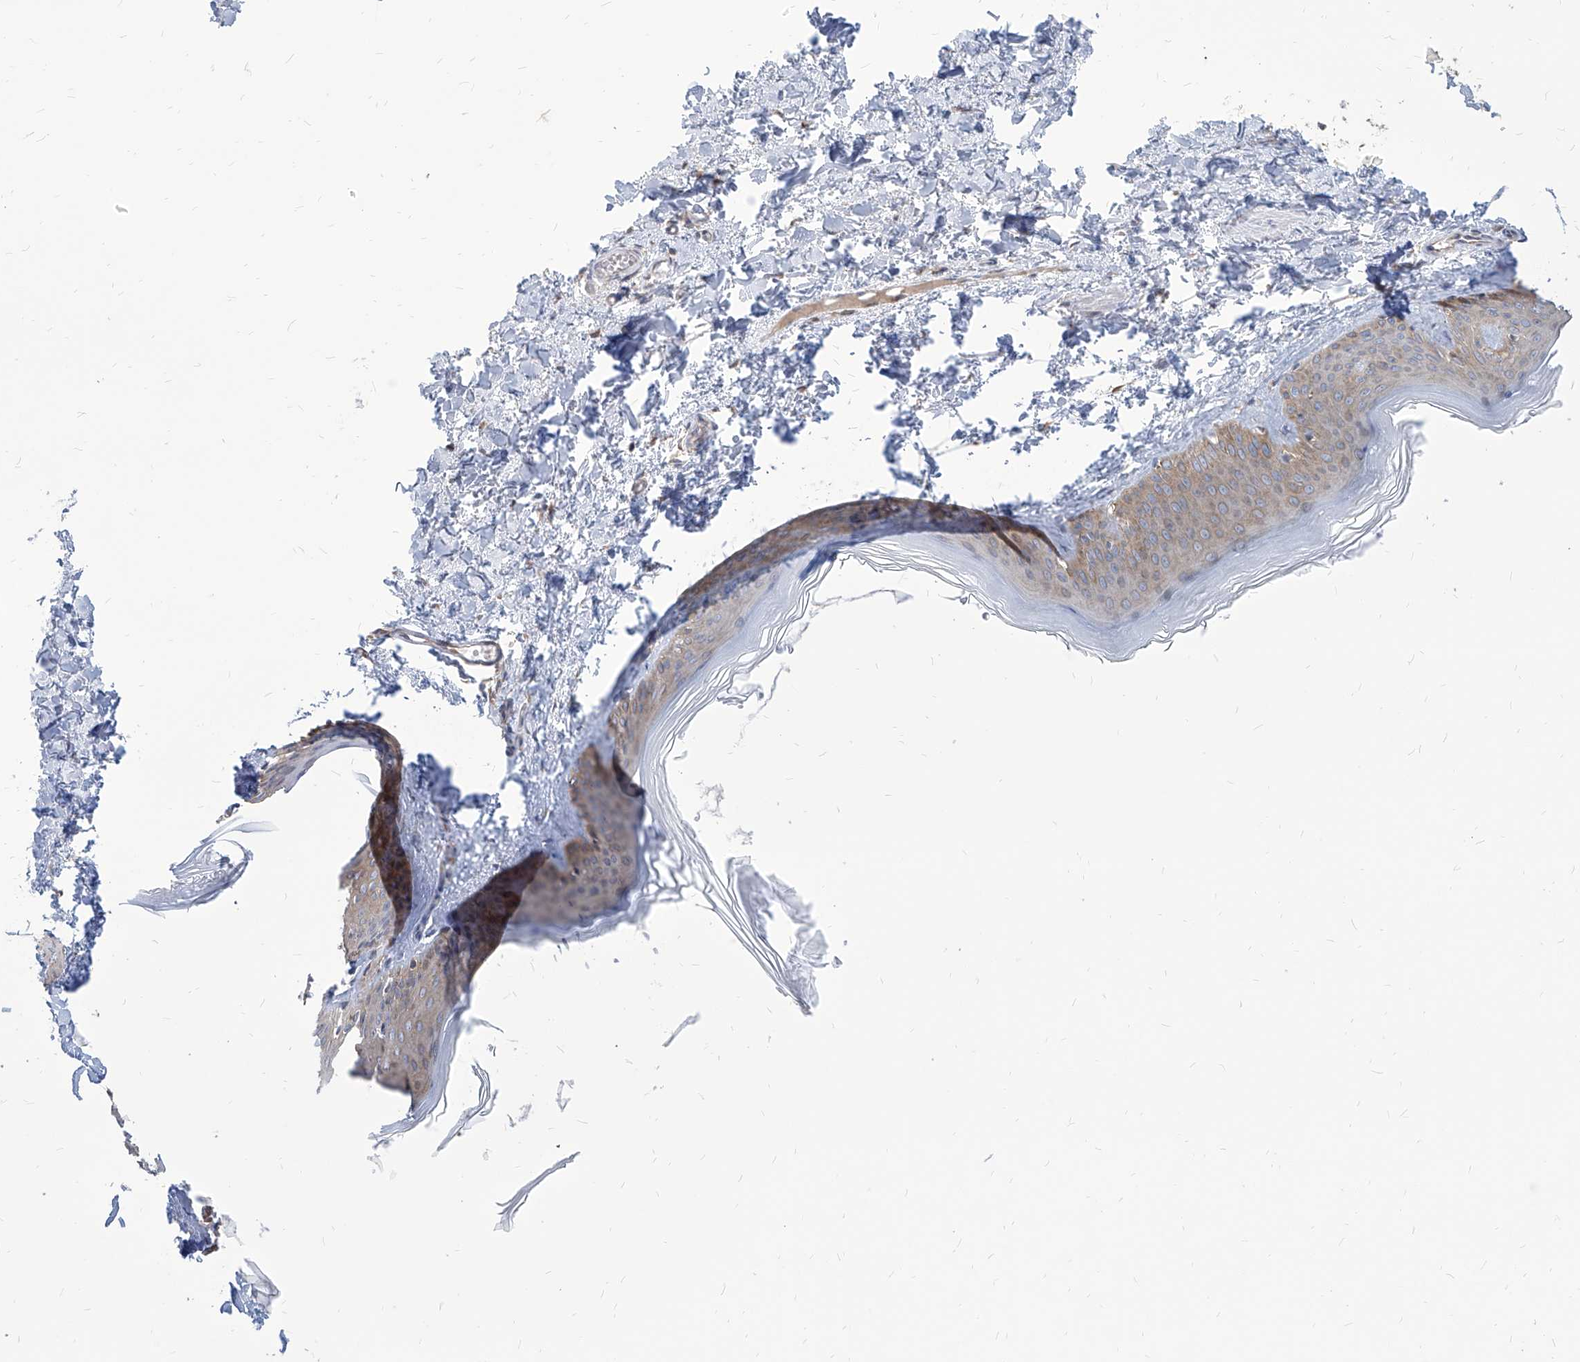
{"staining": {"intensity": "negative", "quantity": "none", "location": "none"}, "tissue": "skin", "cell_type": "Fibroblasts", "image_type": "normal", "snomed": [{"axis": "morphology", "description": "Normal tissue, NOS"}, {"axis": "topography", "description": "Skin"}], "caption": "Immunohistochemical staining of normal human skin demonstrates no significant staining in fibroblasts.", "gene": "FAM83B", "patient": {"sex": "female", "age": 27}}